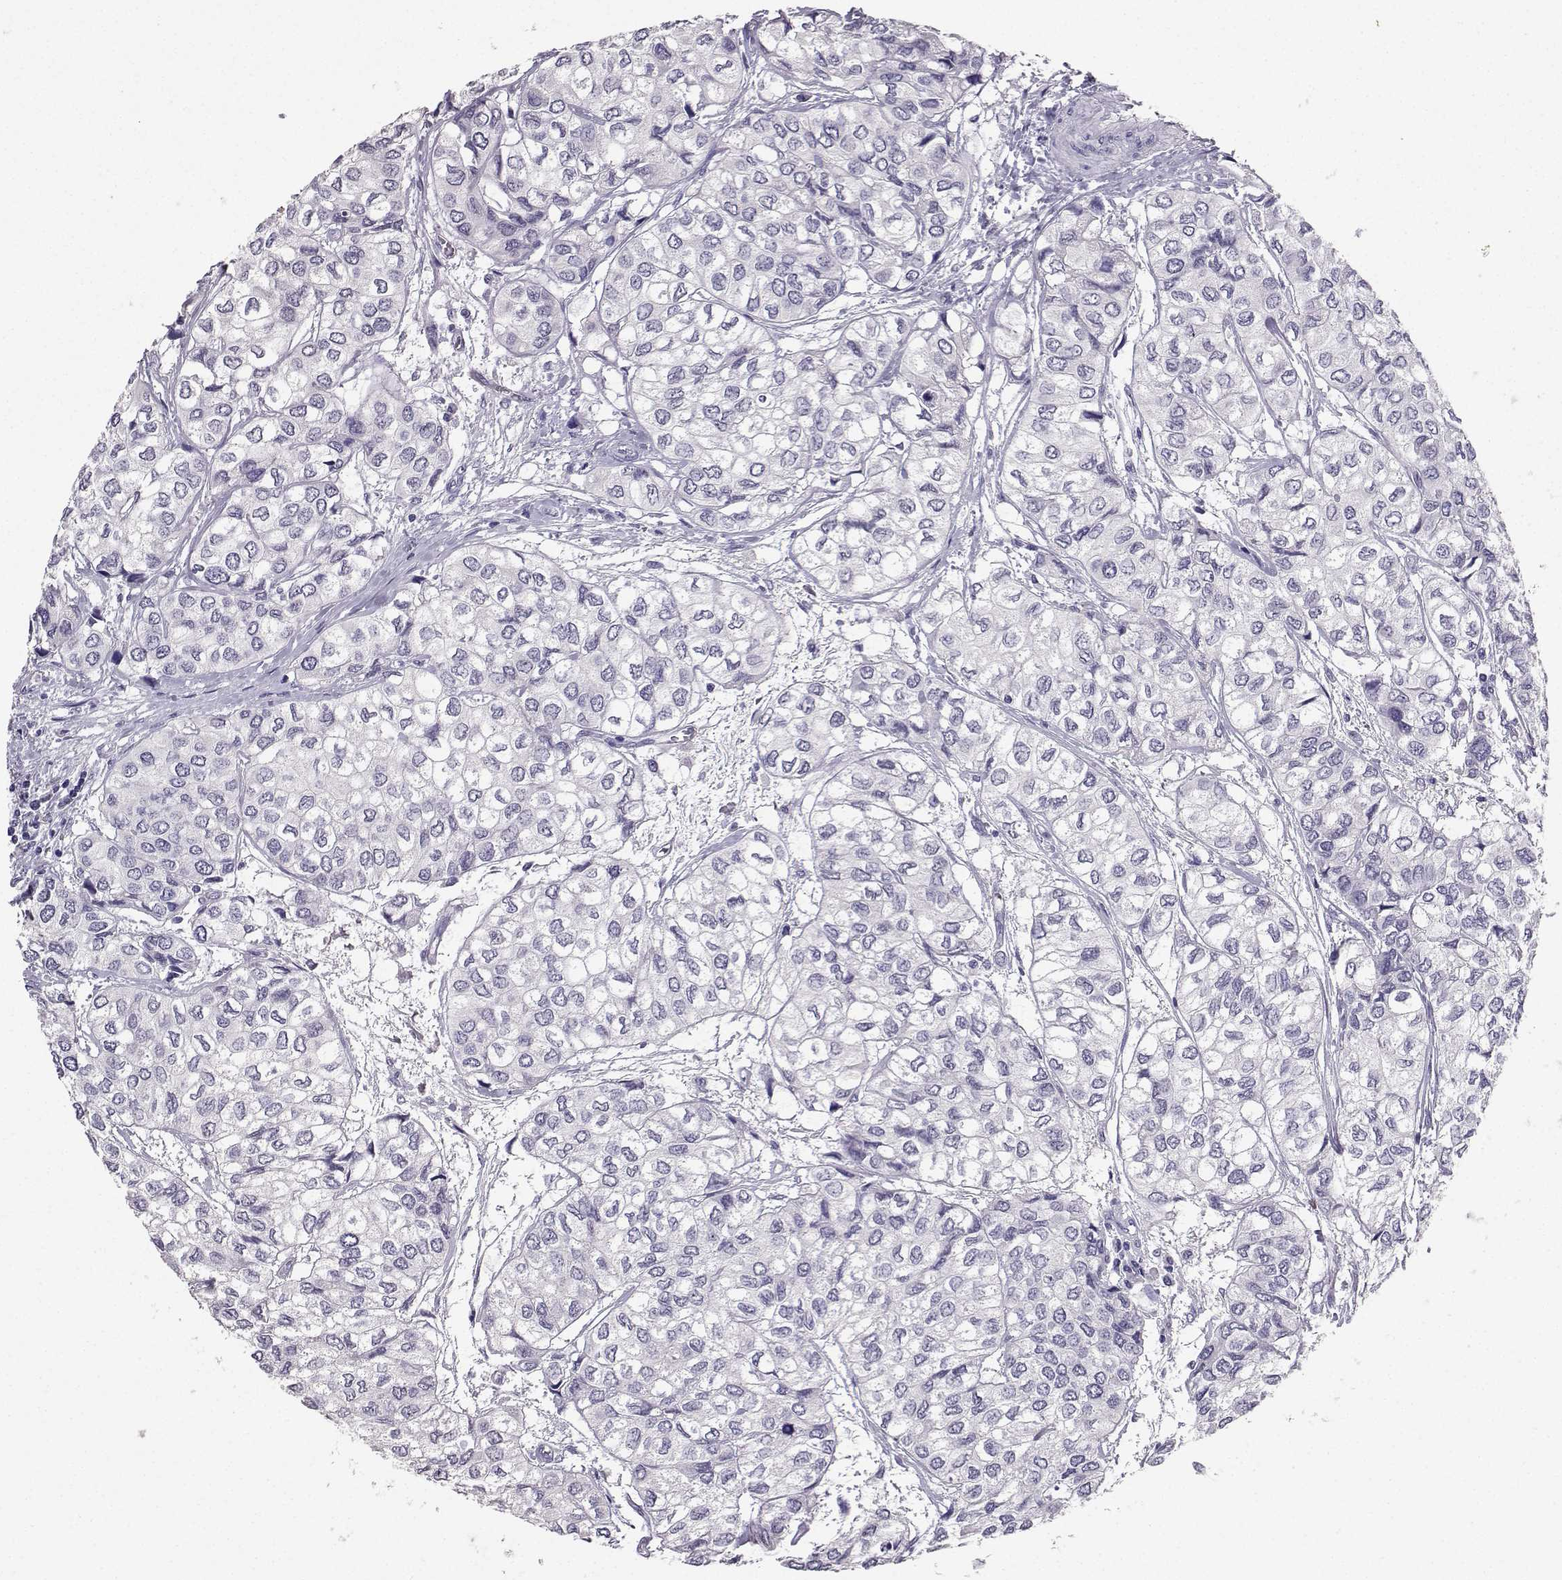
{"staining": {"intensity": "negative", "quantity": "none", "location": "none"}, "tissue": "urothelial cancer", "cell_type": "Tumor cells", "image_type": "cancer", "snomed": [{"axis": "morphology", "description": "Urothelial carcinoma, High grade"}, {"axis": "topography", "description": "Urinary bladder"}], "caption": "This is a histopathology image of immunohistochemistry (IHC) staining of urothelial cancer, which shows no positivity in tumor cells. The staining was performed using DAB (3,3'-diaminobenzidine) to visualize the protein expression in brown, while the nuclei were stained in blue with hematoxylin (Magnification: 20x).", "gene": "SPAG11B", "patient": {"sex": "male", "age": 73}}